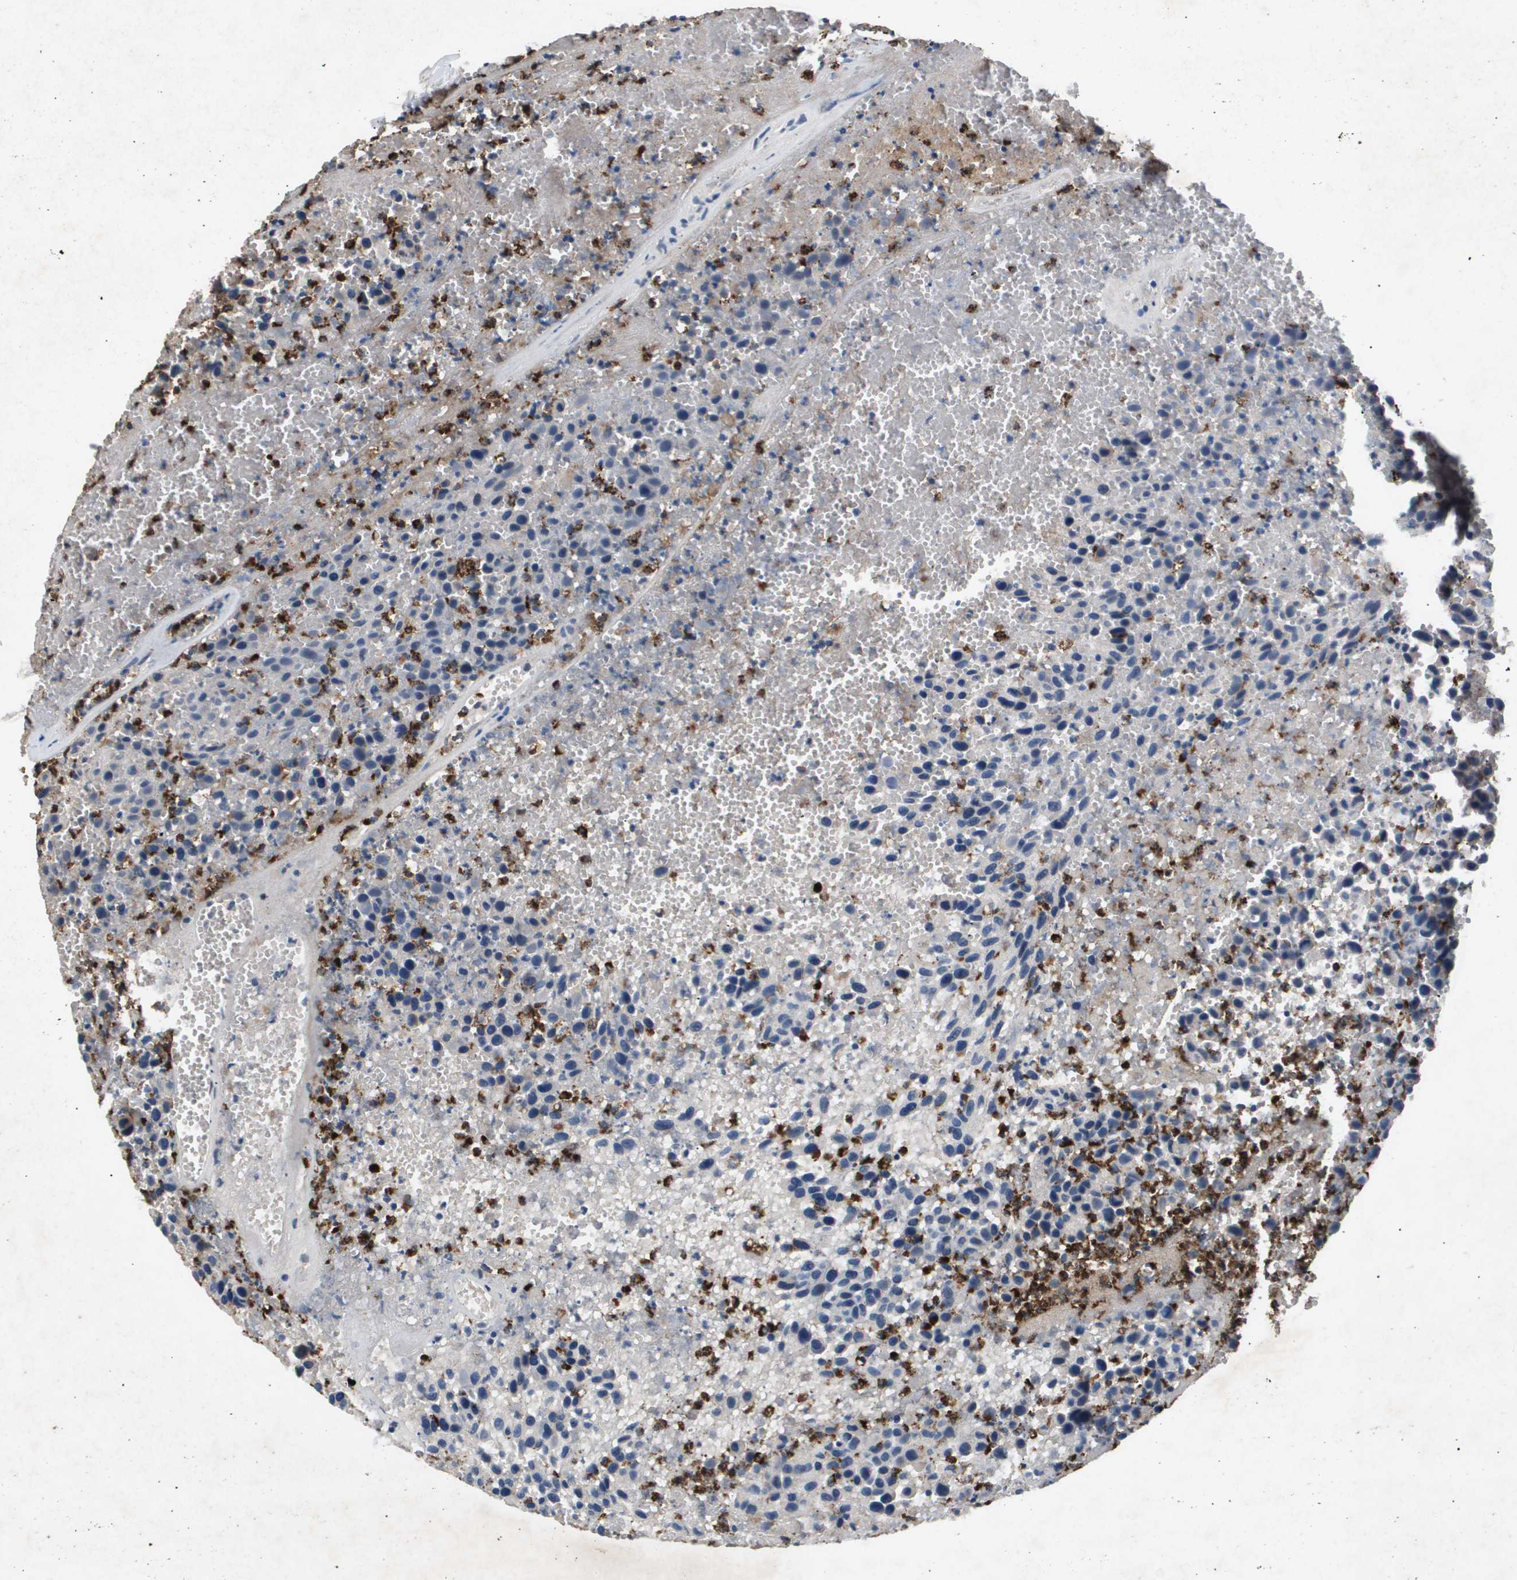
{"staining": {"intensity": "negative", "quantity": "none", "location": "none"}, "tissue": "urothelial cancer", "cell_type": "Tumor cells", "image_type": "cancer", "snomed": [{"axis": "morphology", "description": "Urothelial carcinoma, High grade"}, {"axis": "topography", "description": "Urinary bladder"}], "caption": "High-grade urothelial carcinoma stained for a protein using IHC reveals no positivity tumor cells.", "gene": "ERG", "patient": {"sex": "male", "age": 66}}